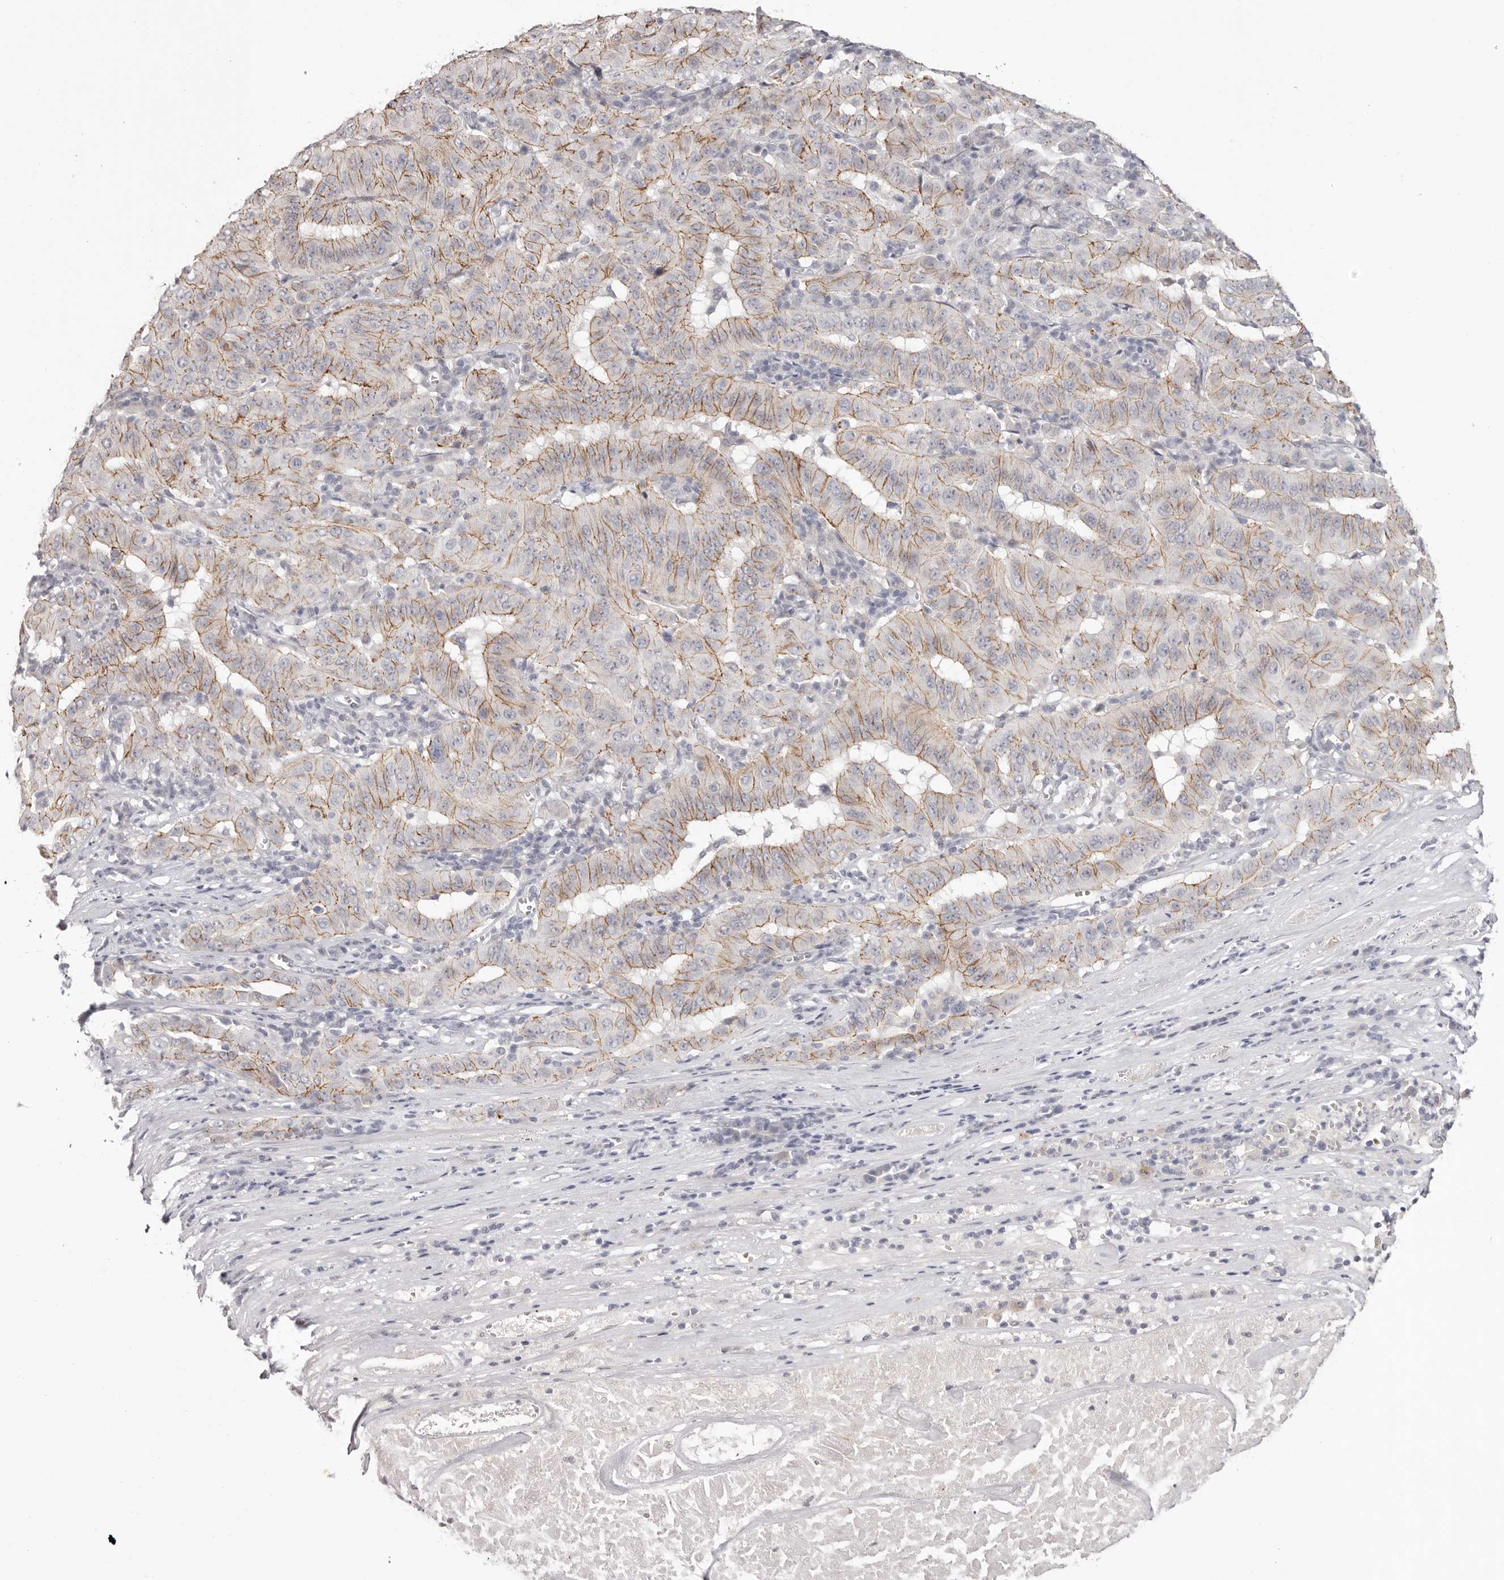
{"staining": {"intensity": "moderate", "quantity": ">75%", "location": "cytoplasmic/membranous"}, "tissue": "pancreatic cancer", "cell_type": "Tumor cells", "image_type": "cancer", "snomed": [{"axis": "morphology", "description": "Adenocarcinoma, NOS"}, {"axis": "topography", "description": "Pancreas"}], "caption": "Immunohistochemical staining of human adenocarcinoma (pancreatic) shows medium levels of moderate cytoplasmic/membranous staining in about >75% of tumor cells.", "gene": "PCDHB6", "patient": {"sex": "male", "age": 63}}